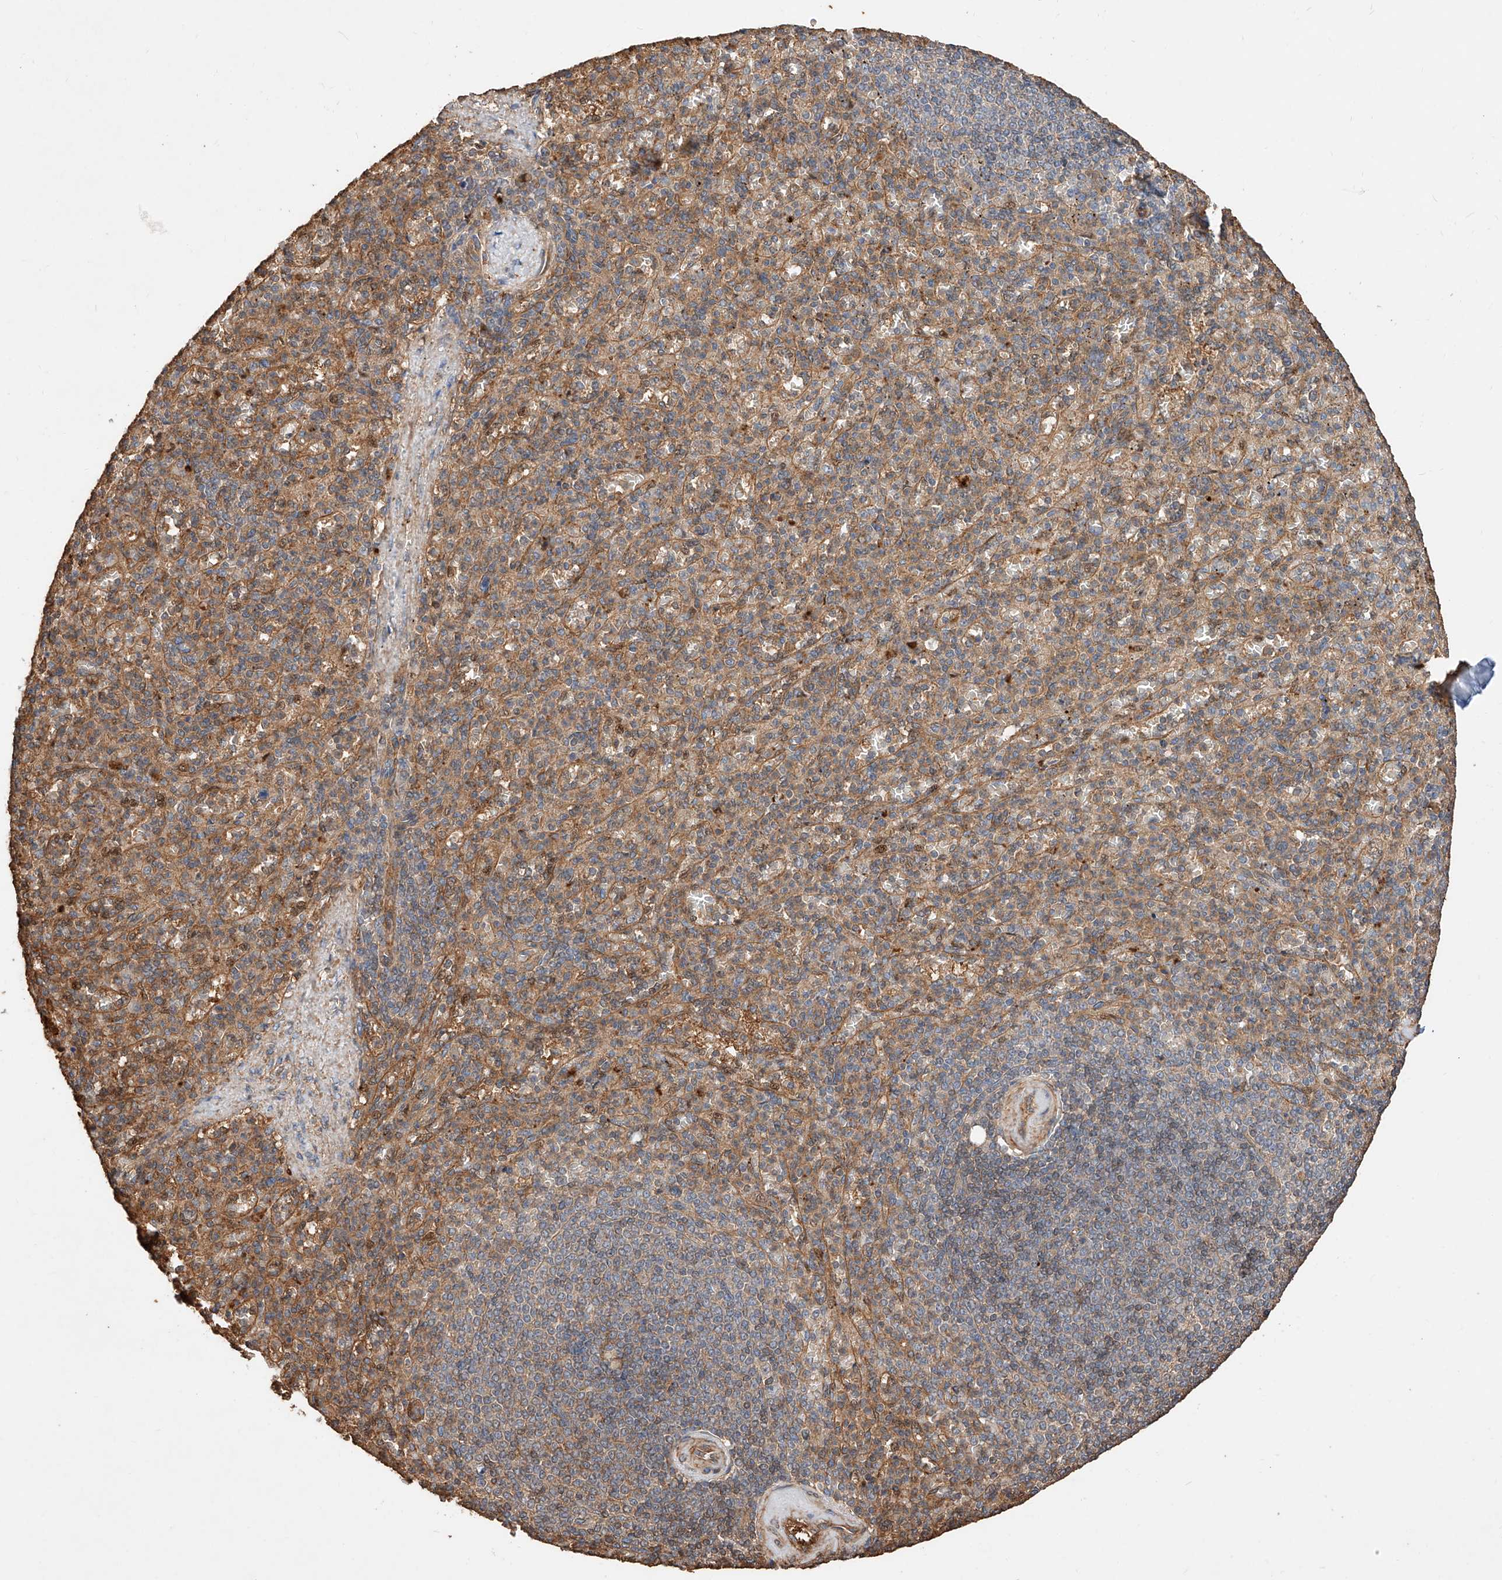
{"staining": {"intensity": "moderate", "quantity": "25%-75%", "location": "cytoplasmic/membranous"}, "tissue": "spleen", "cell_type": "Cells in red pulp", "image_type": "normal", "snomed": [{"axis": "morphology", "description": "Normal tissue, NOS"}, {"axis": "topography", "description": "Spleen"}], "caption": "Protein analysis of normal spleen shows moderate cytoplasmic/membranous positivity in approximately 25%-75% of cells in red pulp. (brown staining indicates protein expression, while blue staining denotes nuclei).", "gene": "GHDC", "patient": {"sex": "female", "age": 74}}